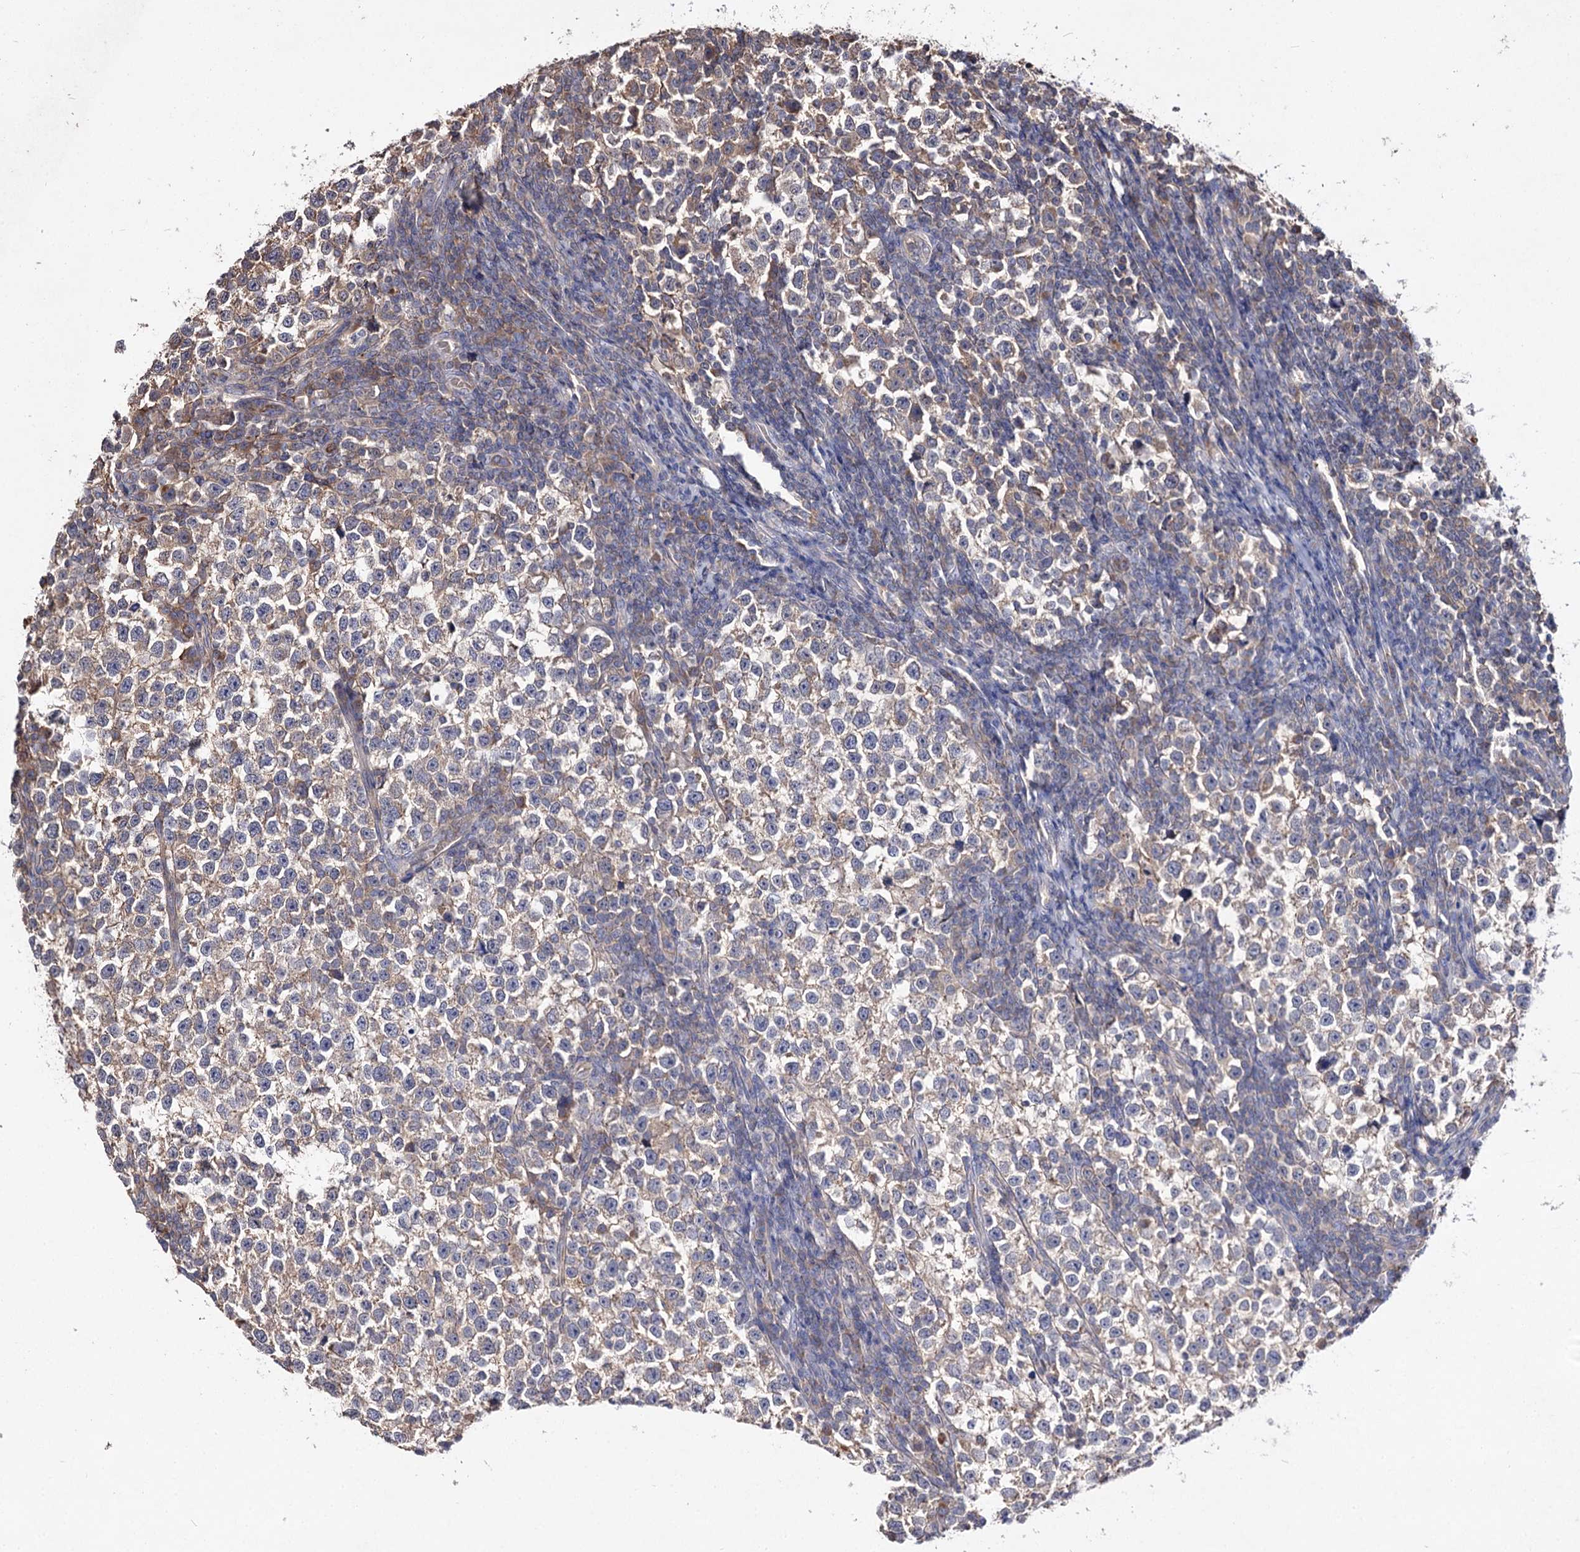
{"staining": {"intensity": "weak", "quantity": "25%-75%", "location": "cytoplasmic/membranous"}, "tissue": "testis cancer", "cell_type": "Tumor cells", "image_type": "cancer", "snomed": [{"axis": "morphology", "description": "Normal tissue, NOS"}, {"axis": "morphology", "description": "Seminoma, NOS"}, {"axis": "topography", "description": "Testis"}], "caption": "Seminoma (testis) was stained to show a protein in brown. There is low levels of weak cytoplasmic/membranous positivity in approximately 25%-75% of tumor cells.", "gene": "ARFIP2", "patient": {"sex": "male", "age": 43}}